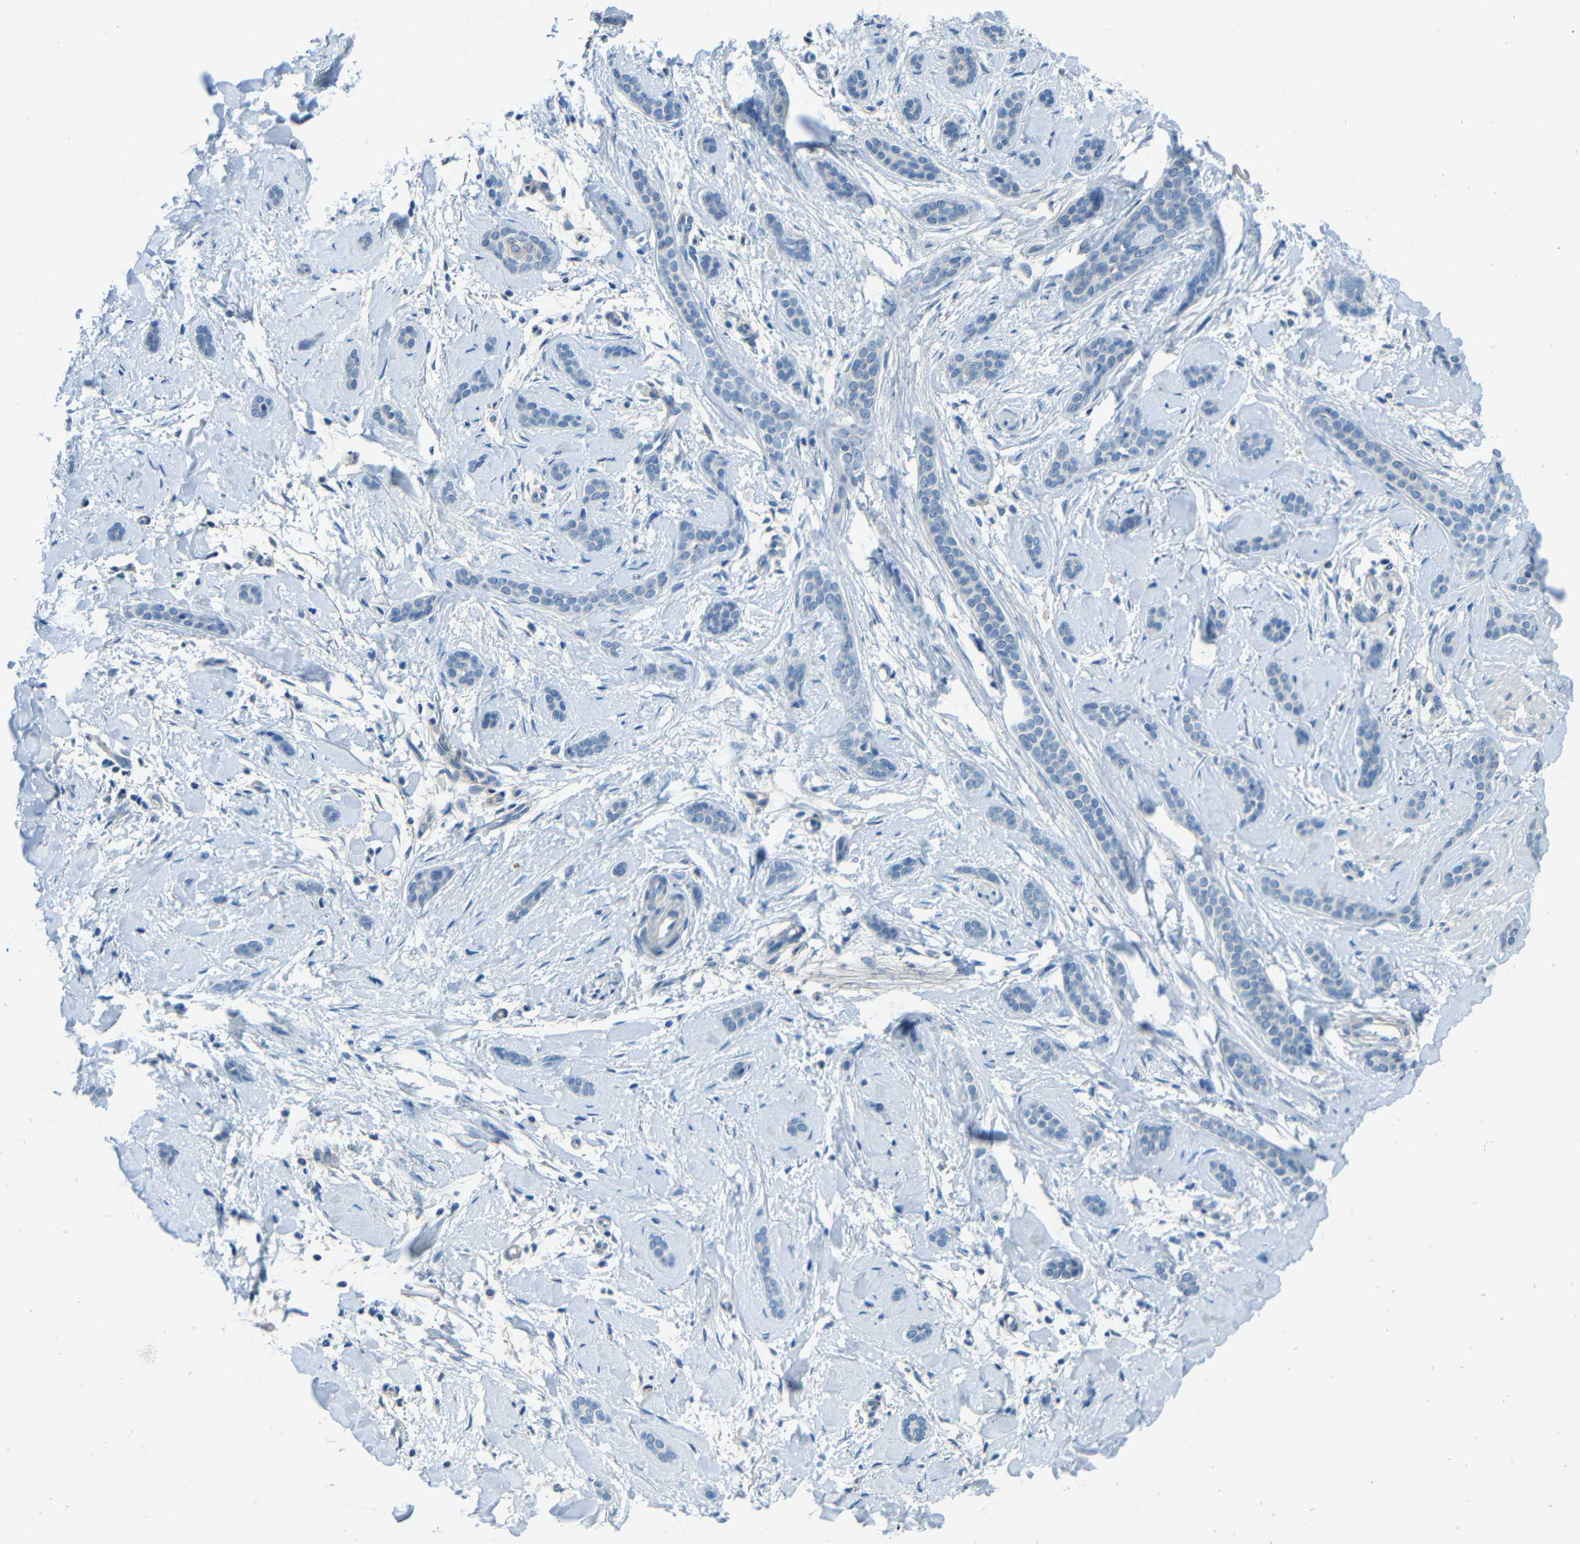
{"staining": {"intensity": "negative", "quantity": "none", "location": "none"}, "tissue": "skin cancer", "cell_type": "Tumor cells", "image_type": "cancer", "snomed": [{"axis": "morphology", "description": "Basal cell carcinoma"}, {"axis": "morphology", "description": "Adnexal tumor, benign"}, {"axis": "topography", "description": "Skin"}], "caption": "Skin cancer (basal cell carcinoma) stained for a protein using IHC reveals no staining tumor cells.", "gene": "CYP26B1", "patient": {"sex": "female", "age": 42}}